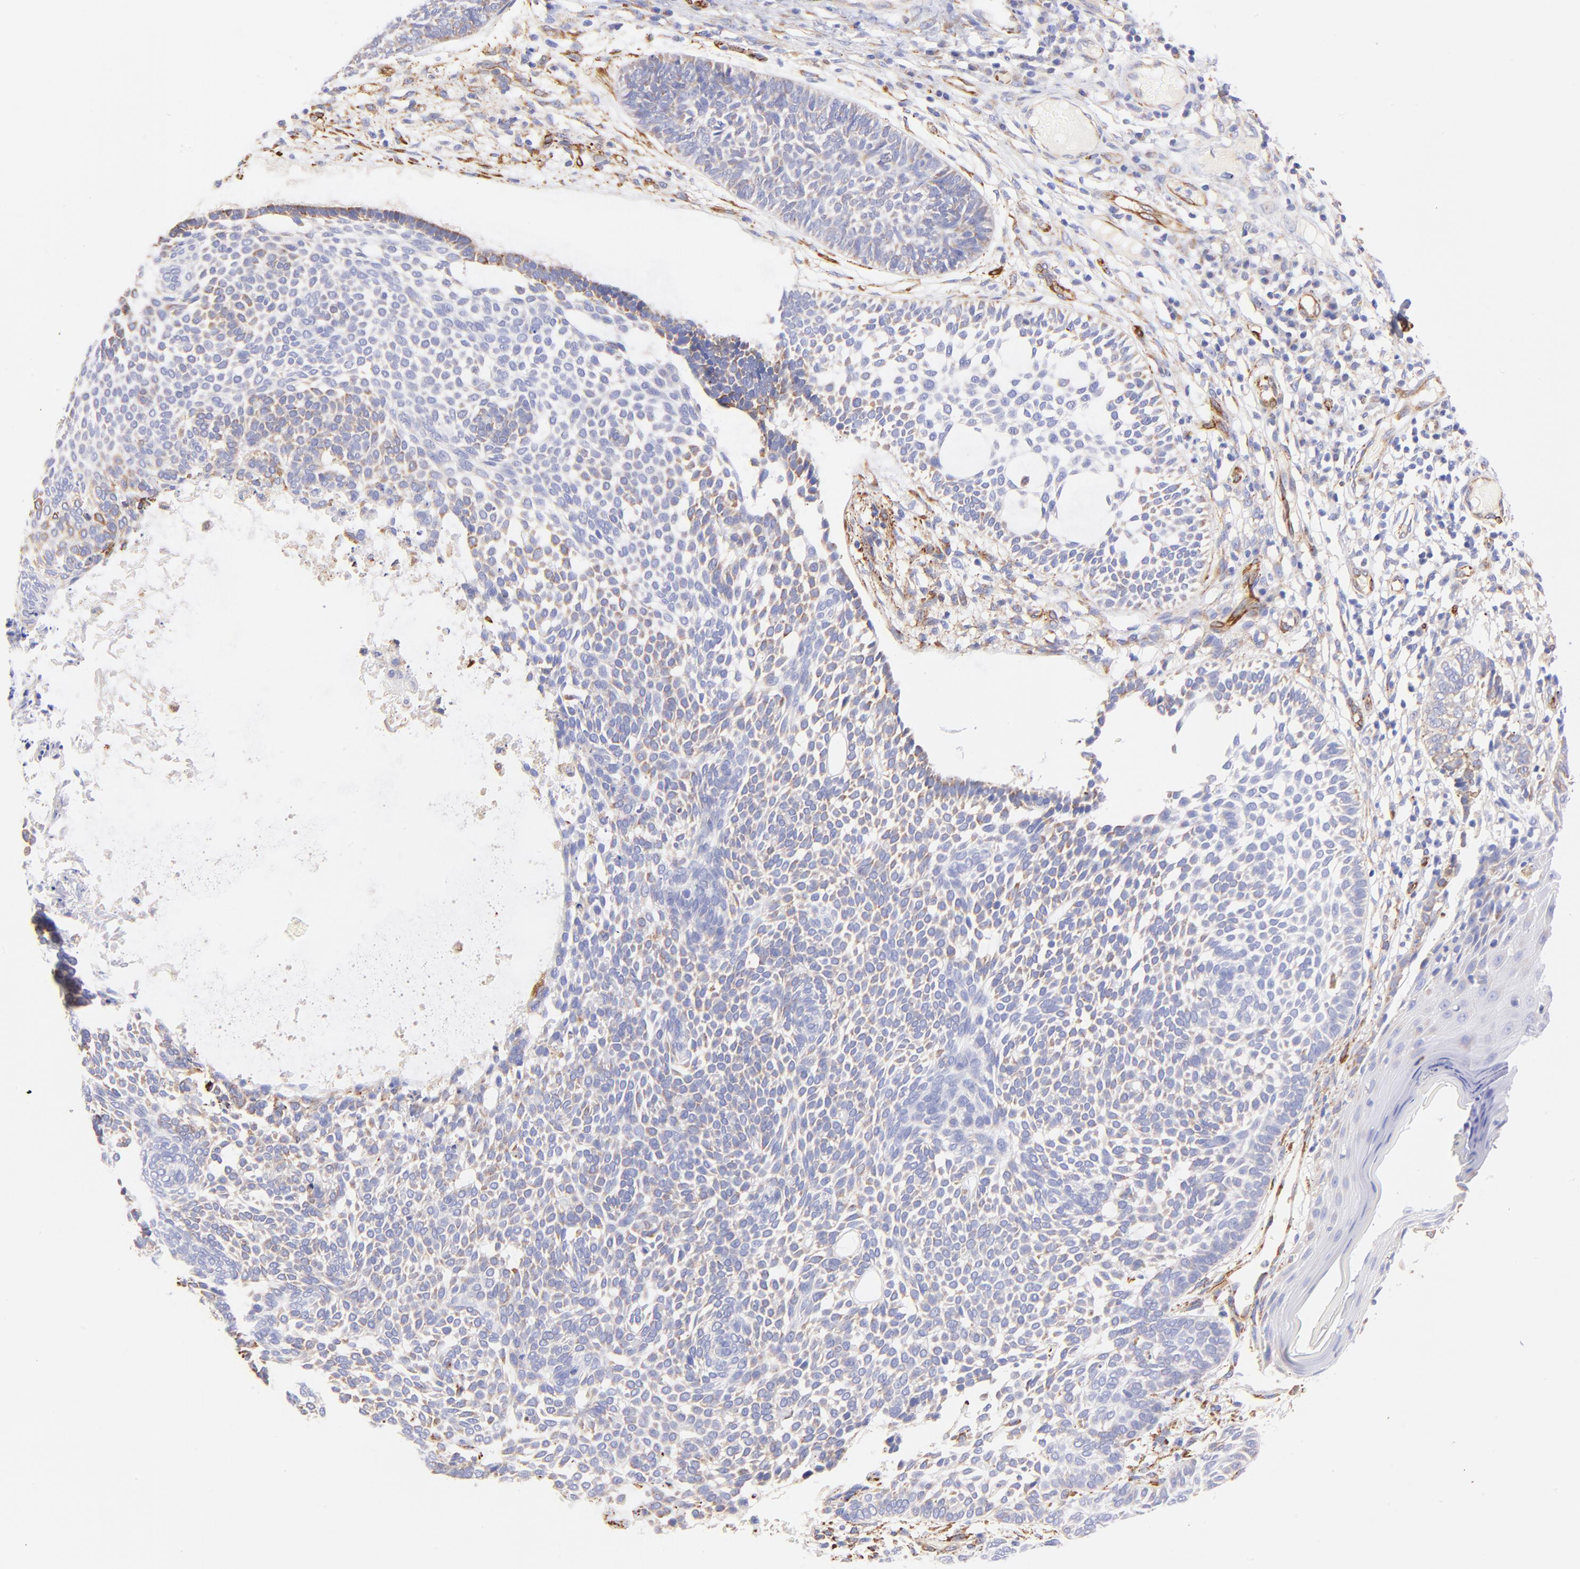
{"staining": {"intensity": "moderate", "quantity": "25%-75%", "location": "cytoplasmic/membranous"}, "tissue": "skin cancer", "cell_type": "Tumor cells", "image_type": "cancer", "snomed": [{"axis": "morphology", "description": "Basal cell carcinoma"}, {"axis": "topography", "description": "Skin"}], "caption": "Immunohistochemical staining of human skin cancer demonstrates medium levels of moderate cytoplasmic/membranous protein expression in about 25%-75% of tumor cells. (IHC, brightfield microscopy, high magnification).", "gene": "SPARC", "patient": {"sex": "male", "age": 87}}